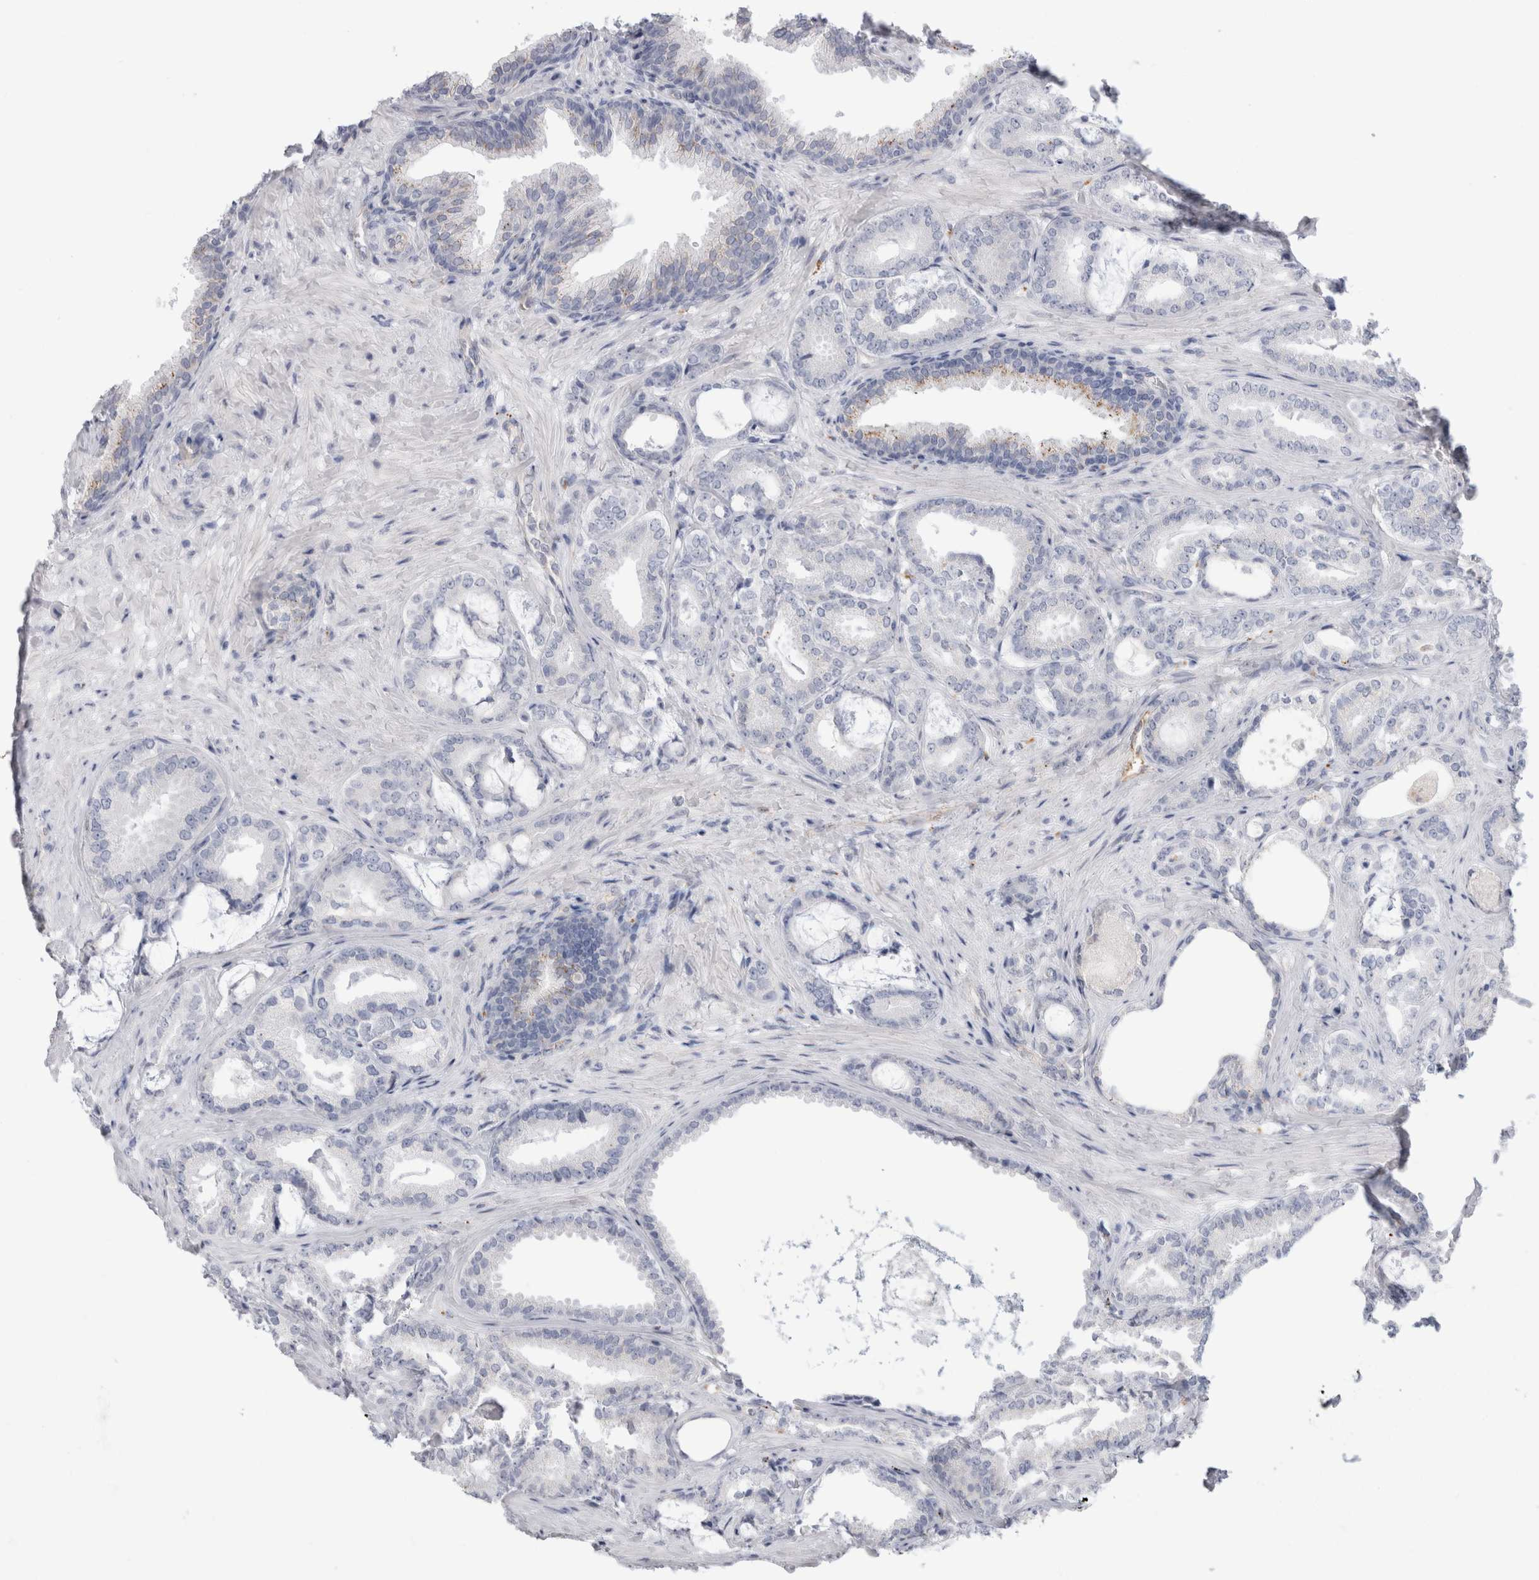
{"staining": {"intensity": "negative", "quantity": "none", "location": "none"}, "tissue": "prostate cancer", "cell_type": "Tumor cells", "image_type": "cancer", "snomed": [{"axis": "morphology", "description": "Adenocarcinoma, Low grade"}, {"axis": "topography", "description": "Prostate"}], "caption": "Immunohistochemistry image of neoplastic tissue: prostate cancer (low-grade adenocarcinoma) stained with DAB shows no significant protein staining in tumor cells.", "gene": "ANKMY1", "patient": {"sex": "male", "age": 71}}